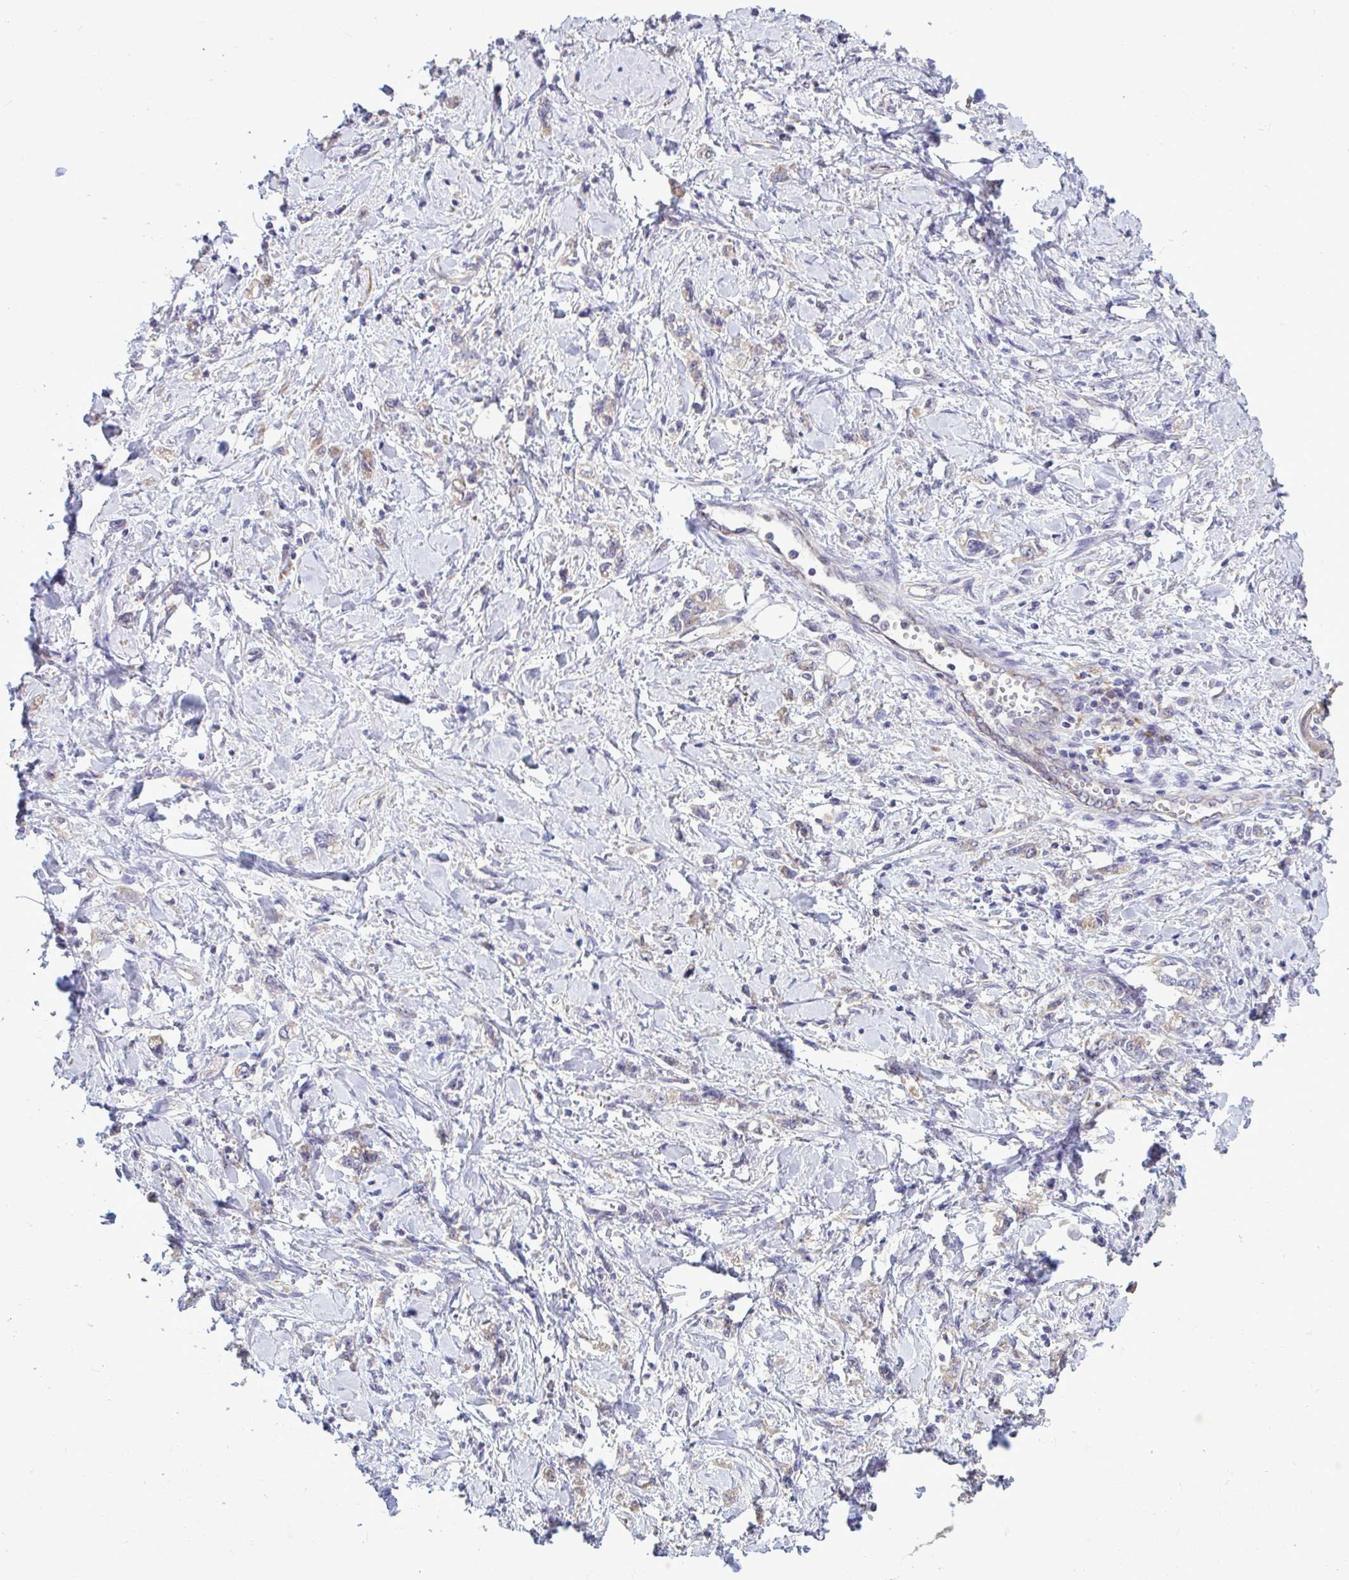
{"staining": {"intensity": "weak", "quantity": "25%-75%", "location": "cytoplasmic/membranous"}, "tissue": "stomach cancer", "cell_type": "Tumor cells", "image_type": "cancer", "snomed": [{"axis": "morphology", "description": "Adenocarcinoma, NOS"}, {"axis": "topography", "description": "Stomach"}], "caption": "High-power microscopy captured an immunohistochemistry photomicrograph of adenocarcinoma (stomach), revealing weak cytoplasmic/membranous staining in about 25%-75% of tumor cells. (Stains: DAB in brown, nuclei in blue, Microscopy: brightfield microscopy at high magnification).", "gene": "SARS2", "patient": {"sex": "female", "age": 76}}